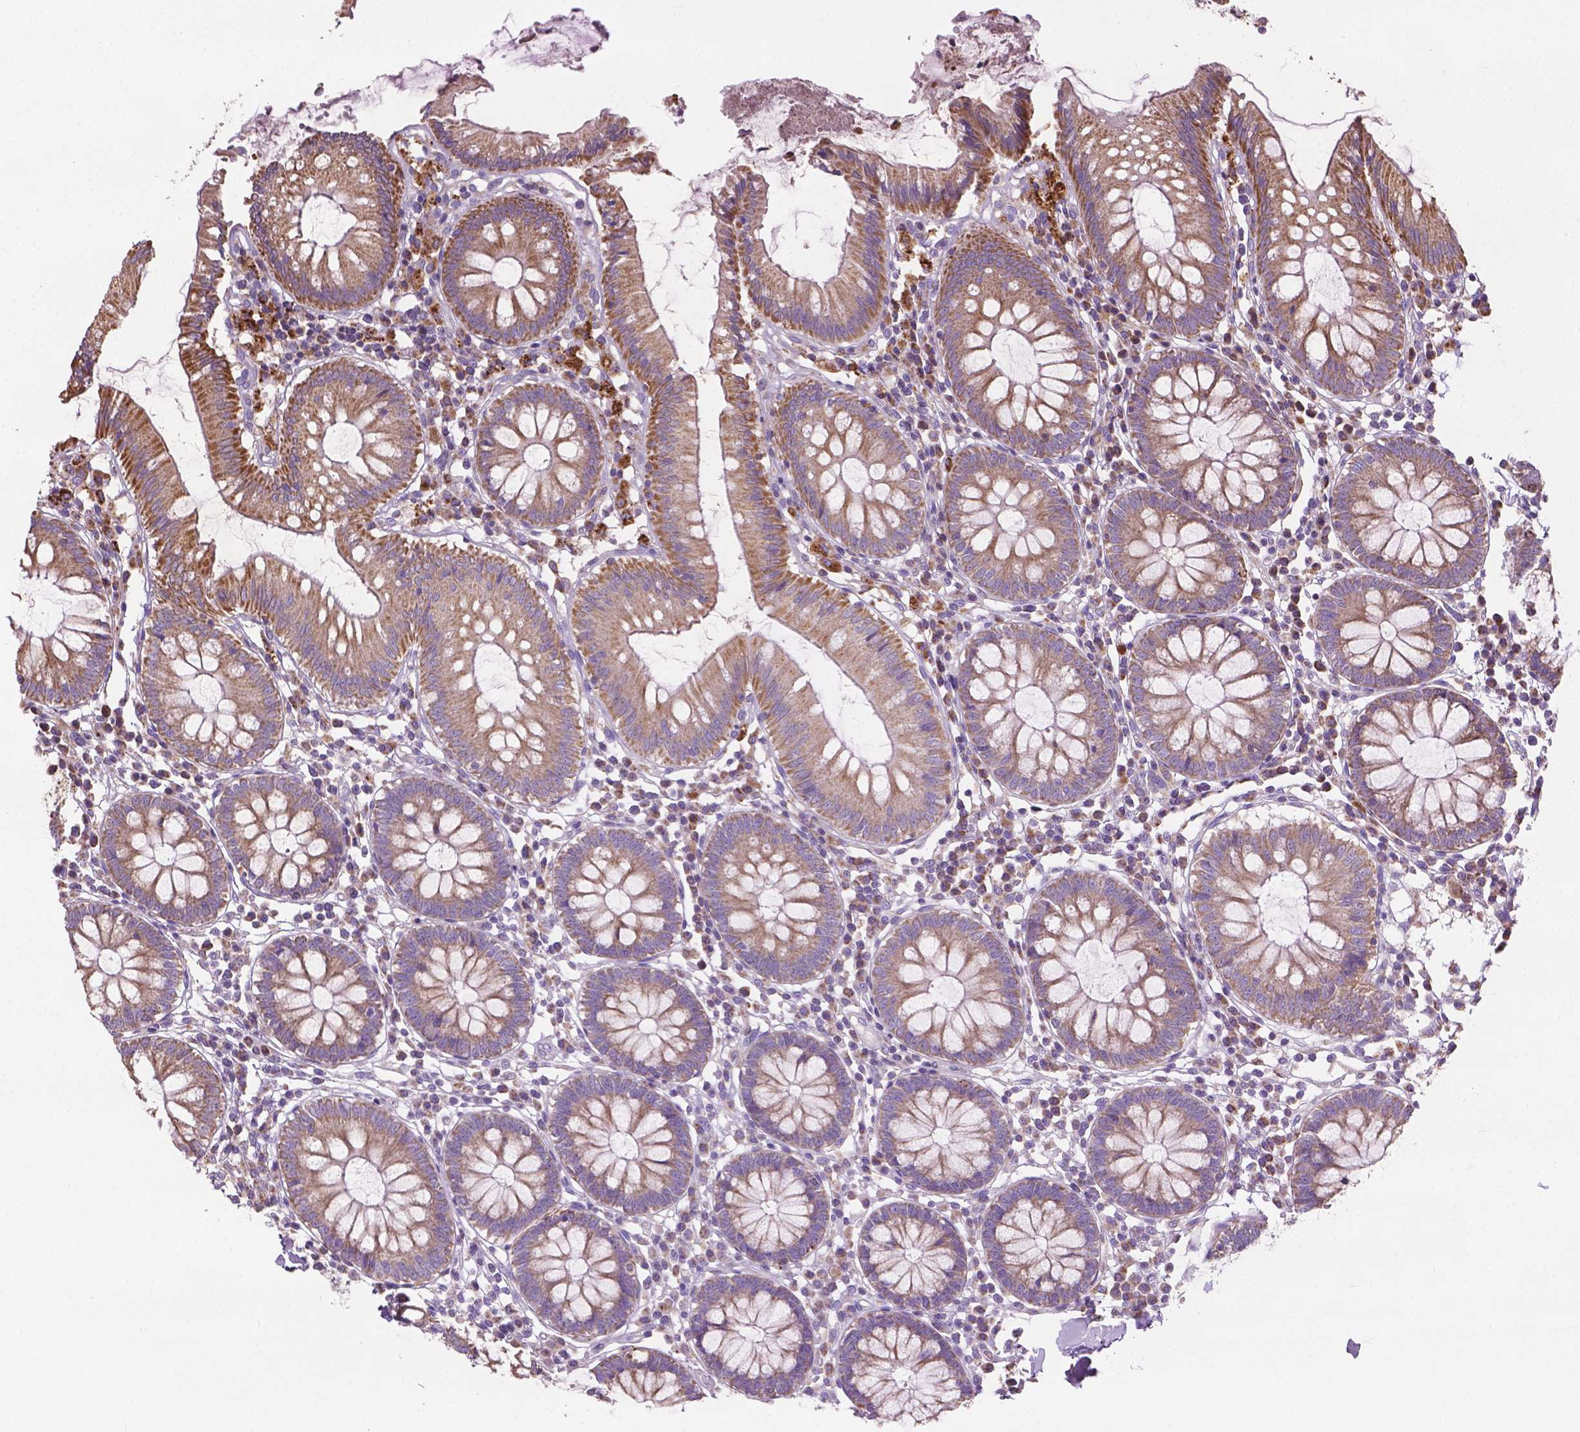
{"staining": {"intensity": "negative", "quantity": "none", "location": "none"}, "tissue": "colon", "cell_type": "Endothelial cells", "image_type": "normal", "snomed": [{"axis": "morphology", "description": "Normal tissue, NOS"}, {"axis": "morphology", "description": "Adenocarcinoma, NOS"}, {"axis": "topography", "description": "Colon"}], "caption": "Immunohistochemistry (IHC) photomicrograph of benign colon stained for a protein (brown), which displays no positivity in endothelial cells.", "gene": "VDAC1", "patient": {"sex": "male", "age": 83}}